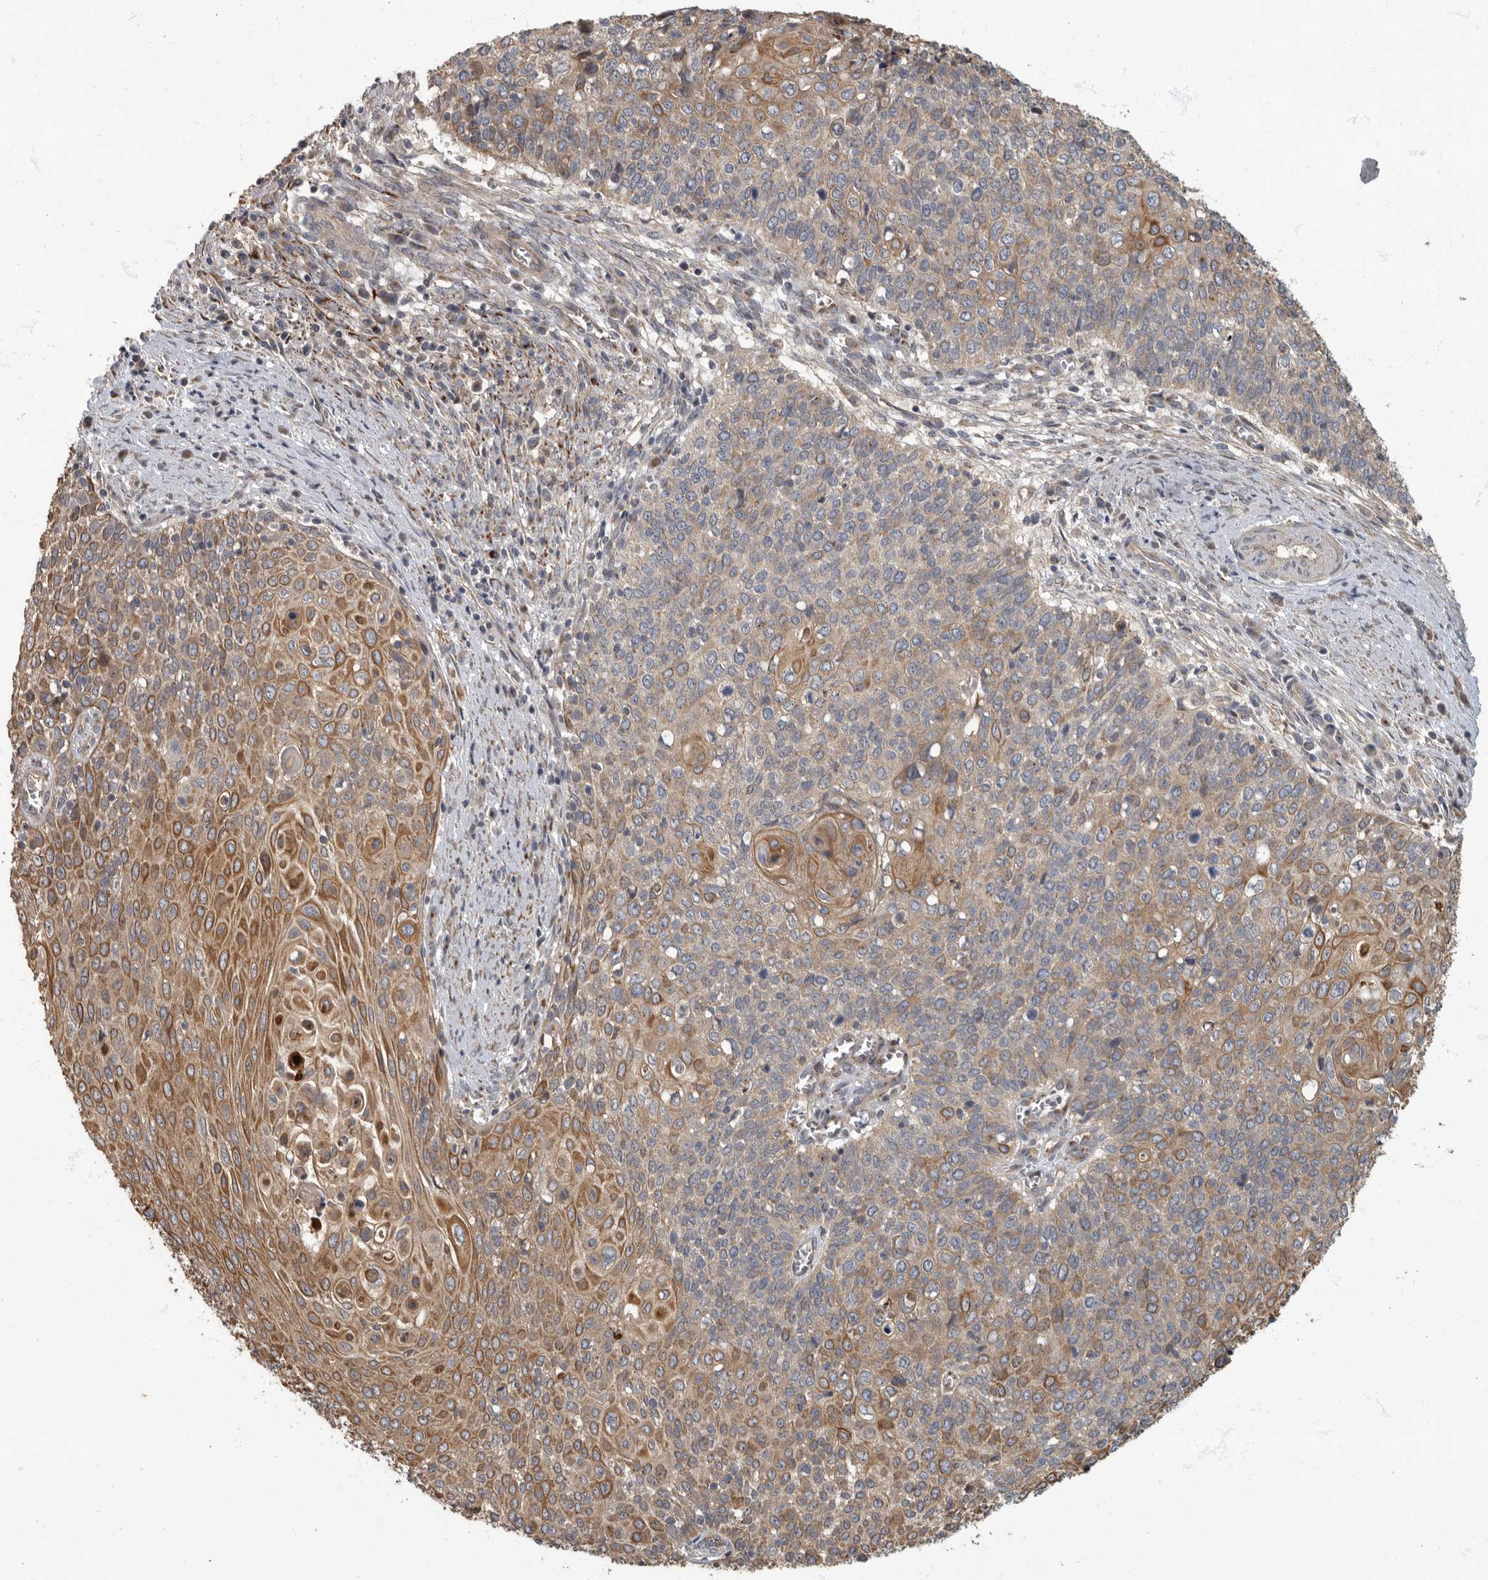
{"staining": {"intensity": "moderate", "quantity": "25%-75%", "location": "cytoplasmic/membranous"}, "tissue": "cervical cancer", "cell_type": "Tumor cells", "image_type": "cancer", "snomed": [{"axis": "morphology", "description": "Squamous cell carcinoma, NOS"}, {"axis": "topography", "description": "Cervix"}], "caption": "High-power microscopy captured an IHC image of cervical cancer, revealing moderate cytoplasmic/membranous staining in about 25%-75% of tumor cells.", "gene": "IQCK", "patient": {"sex": "female", "age": 39}}